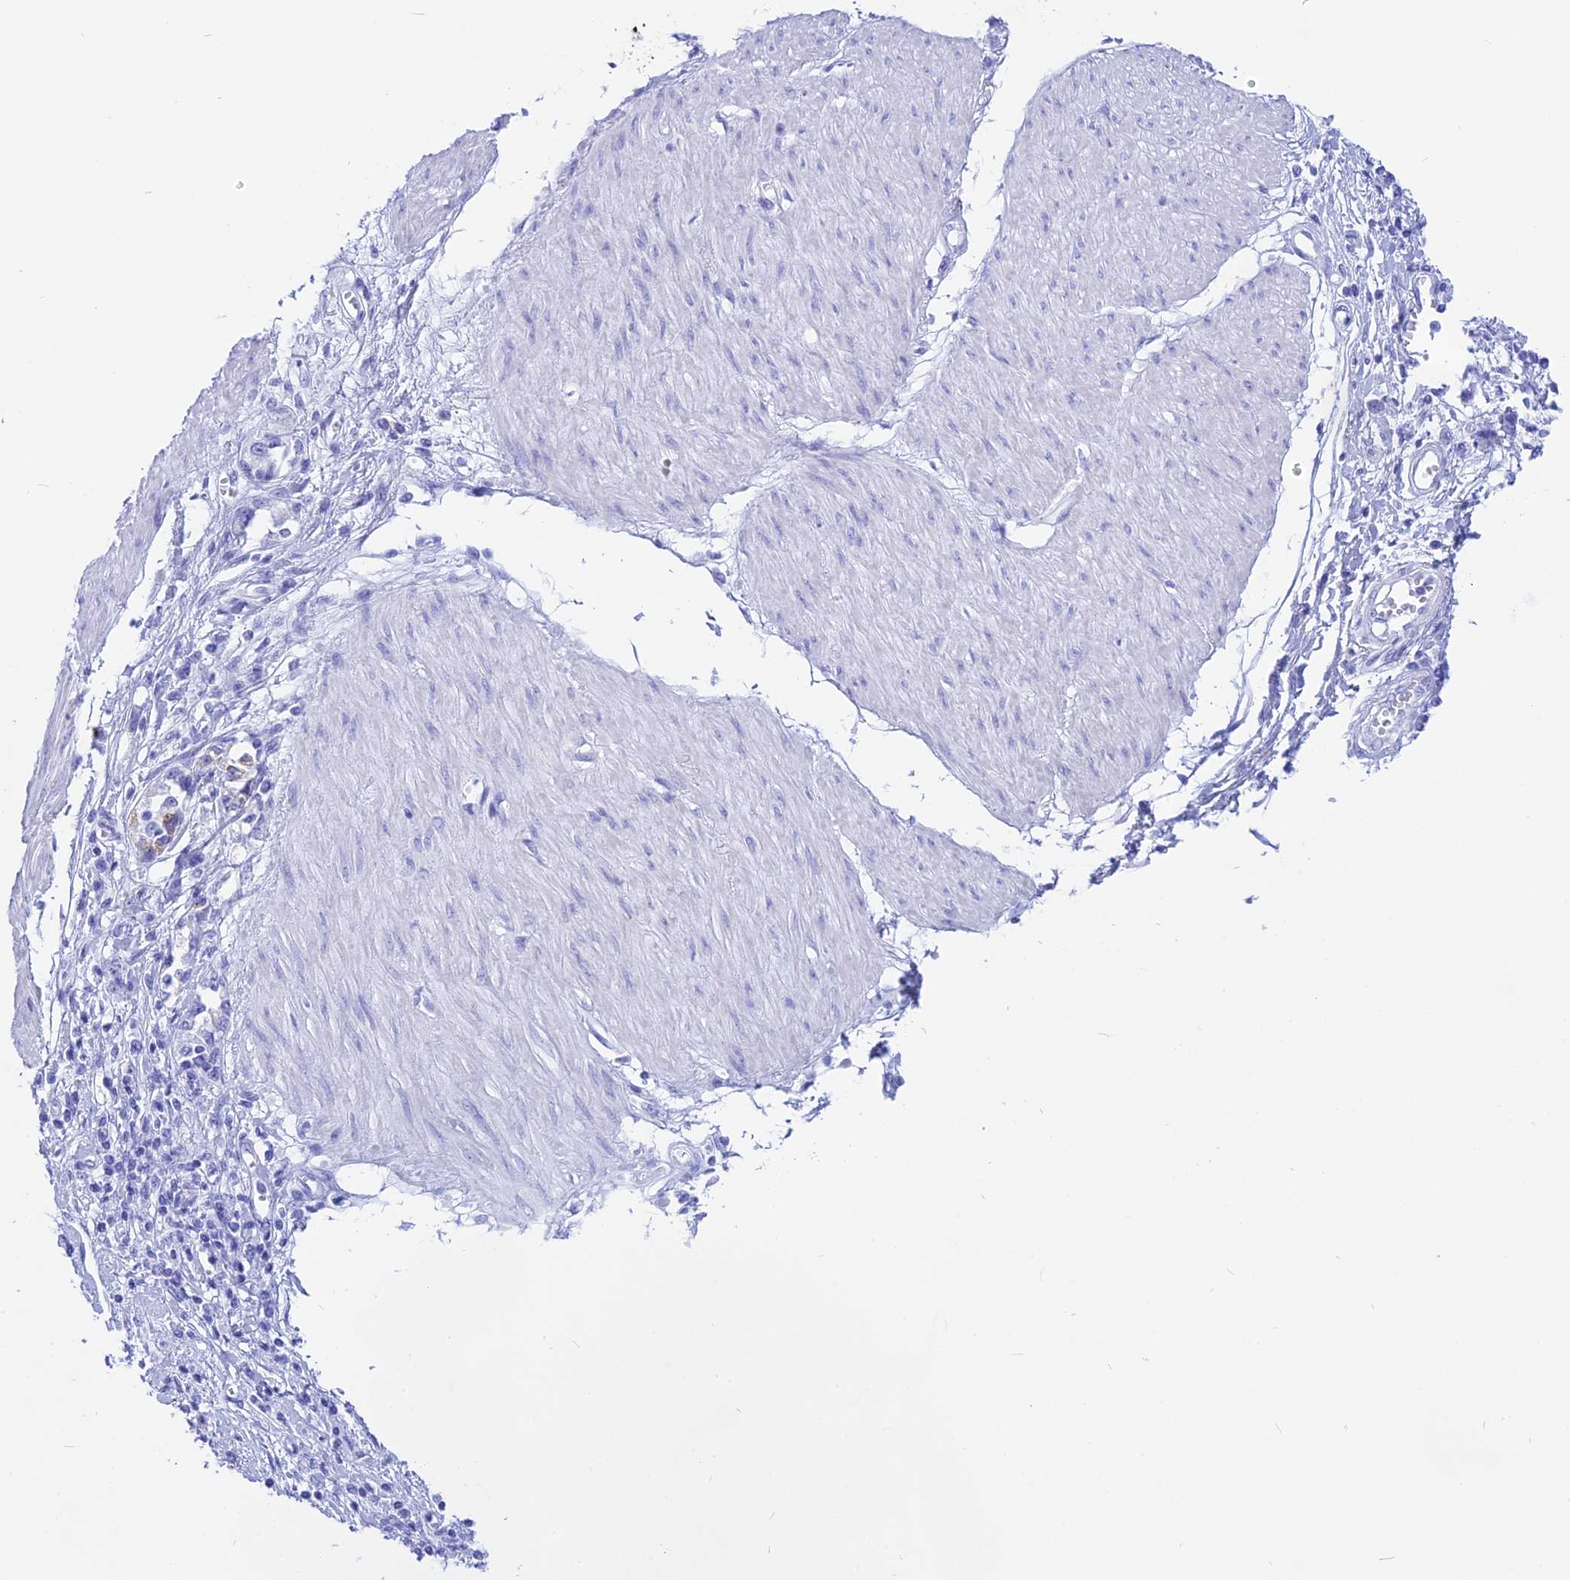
{"staining": {"intensity": "negative", "quantity": "none", "location": "none"}, "tissue": "stomach cancer", "cell_type": "Tumor cells", "image_type": "cancer", "snomed": [{"axis": "morphology", "description": "Adenocarcinoma, NOS"}, {"axis": "topography", "description": "Stomach"}], "caption": "Human adenocarcinoma (stomach) stained for a protein using immunohistochemistry reveals no positivity in tumor cells.", "gene": "ISCA1", "patient": {"sex": "female", "age": 76}}